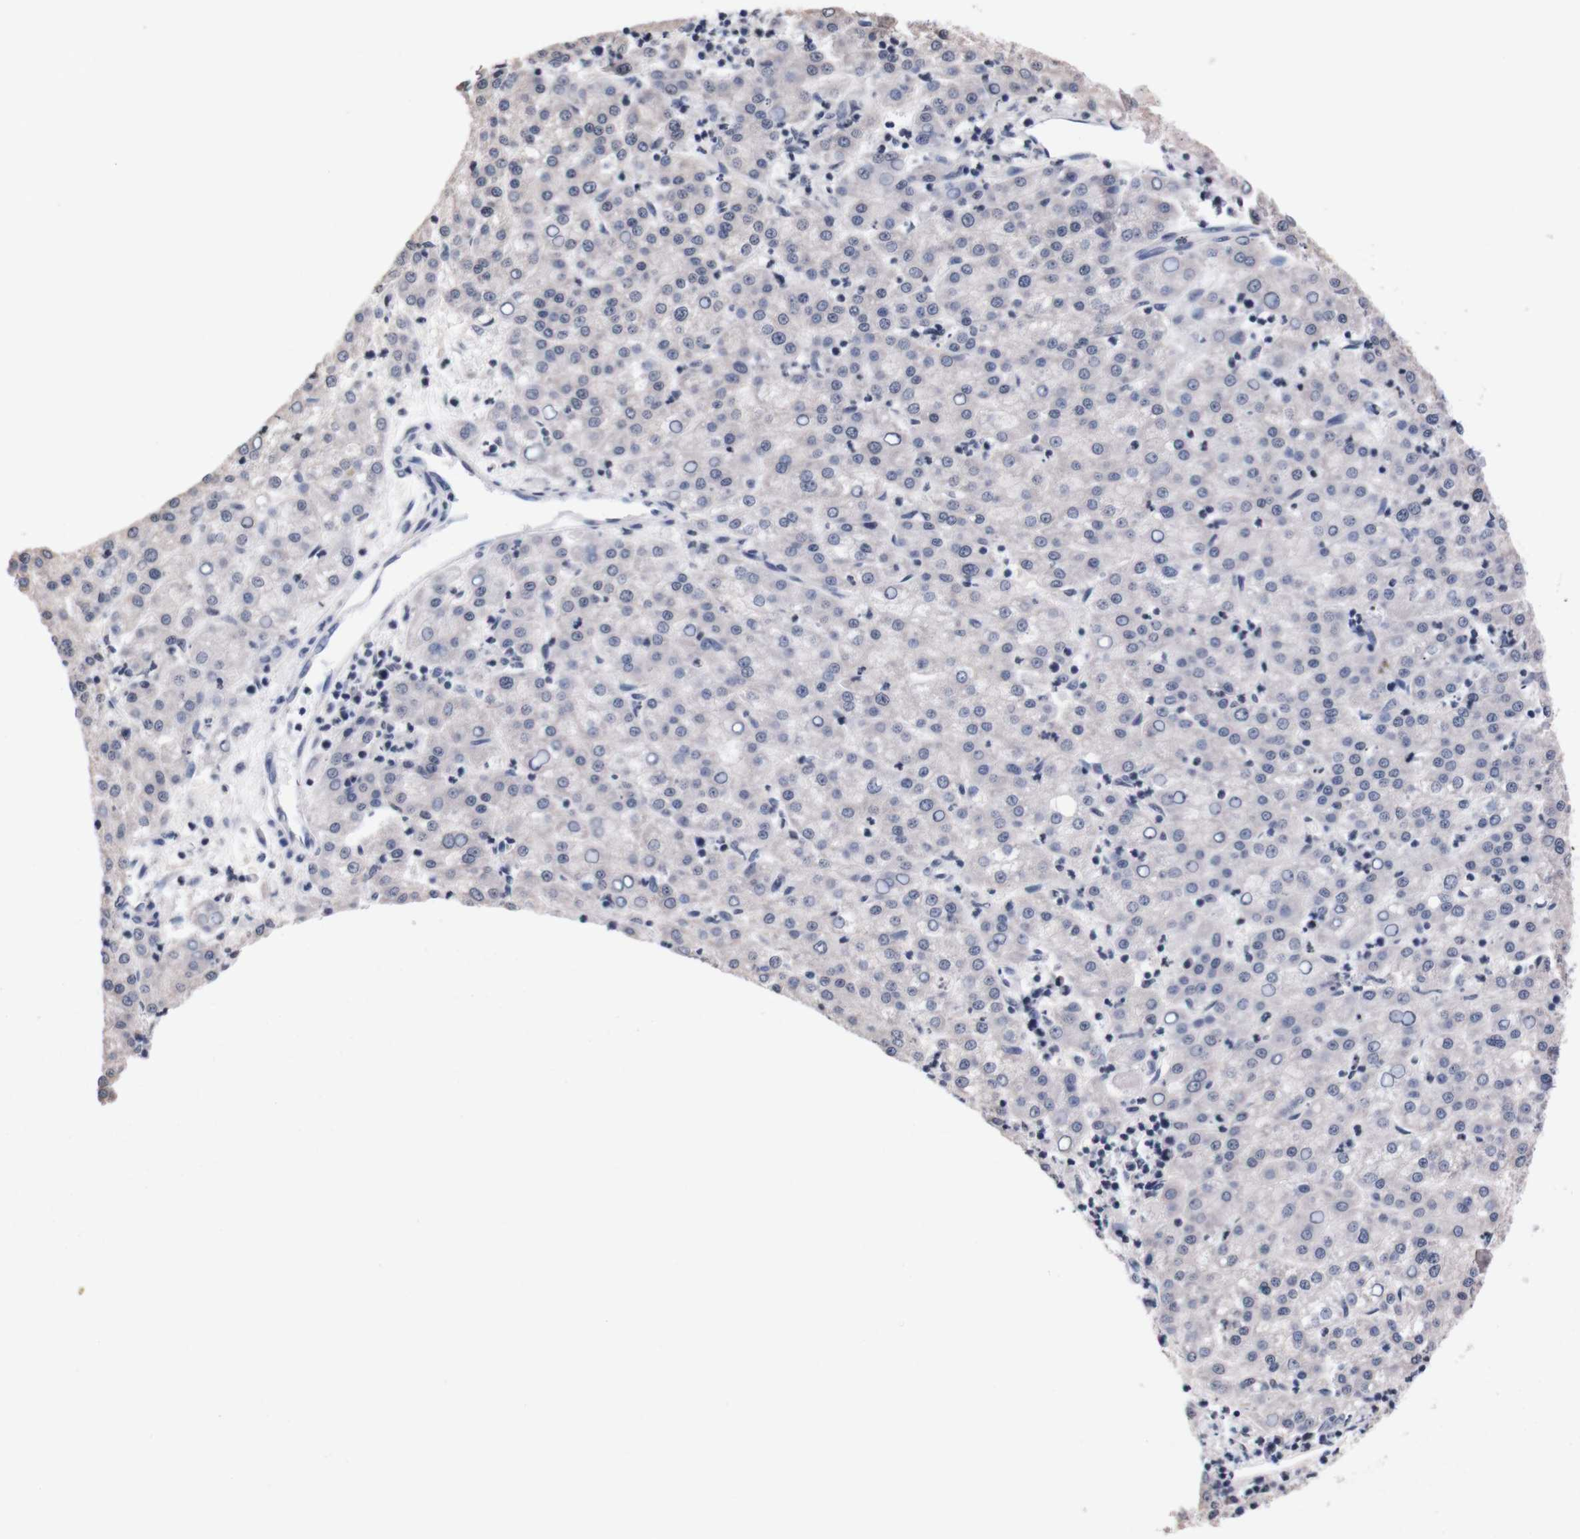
{"staining": {"intensity": "negative", "quantity": "none", "location": "none"}, "tissue": "liver cancer", "cell_type": "Tumor cells", "image_type": "cancer", "snomed": [{"axis": "morphology", "description": "Carcinoma, Hepatocellular, NOS"}, {"axis": "topography", "description": "Liver"}], "caption": "DAB immunohistochemical staining of human liver hepatocellular carcinoma reveals no significant expression in tumor cells.", "gene": "TNFRSF21", "patient": {"sex": "female", "age": 58}}